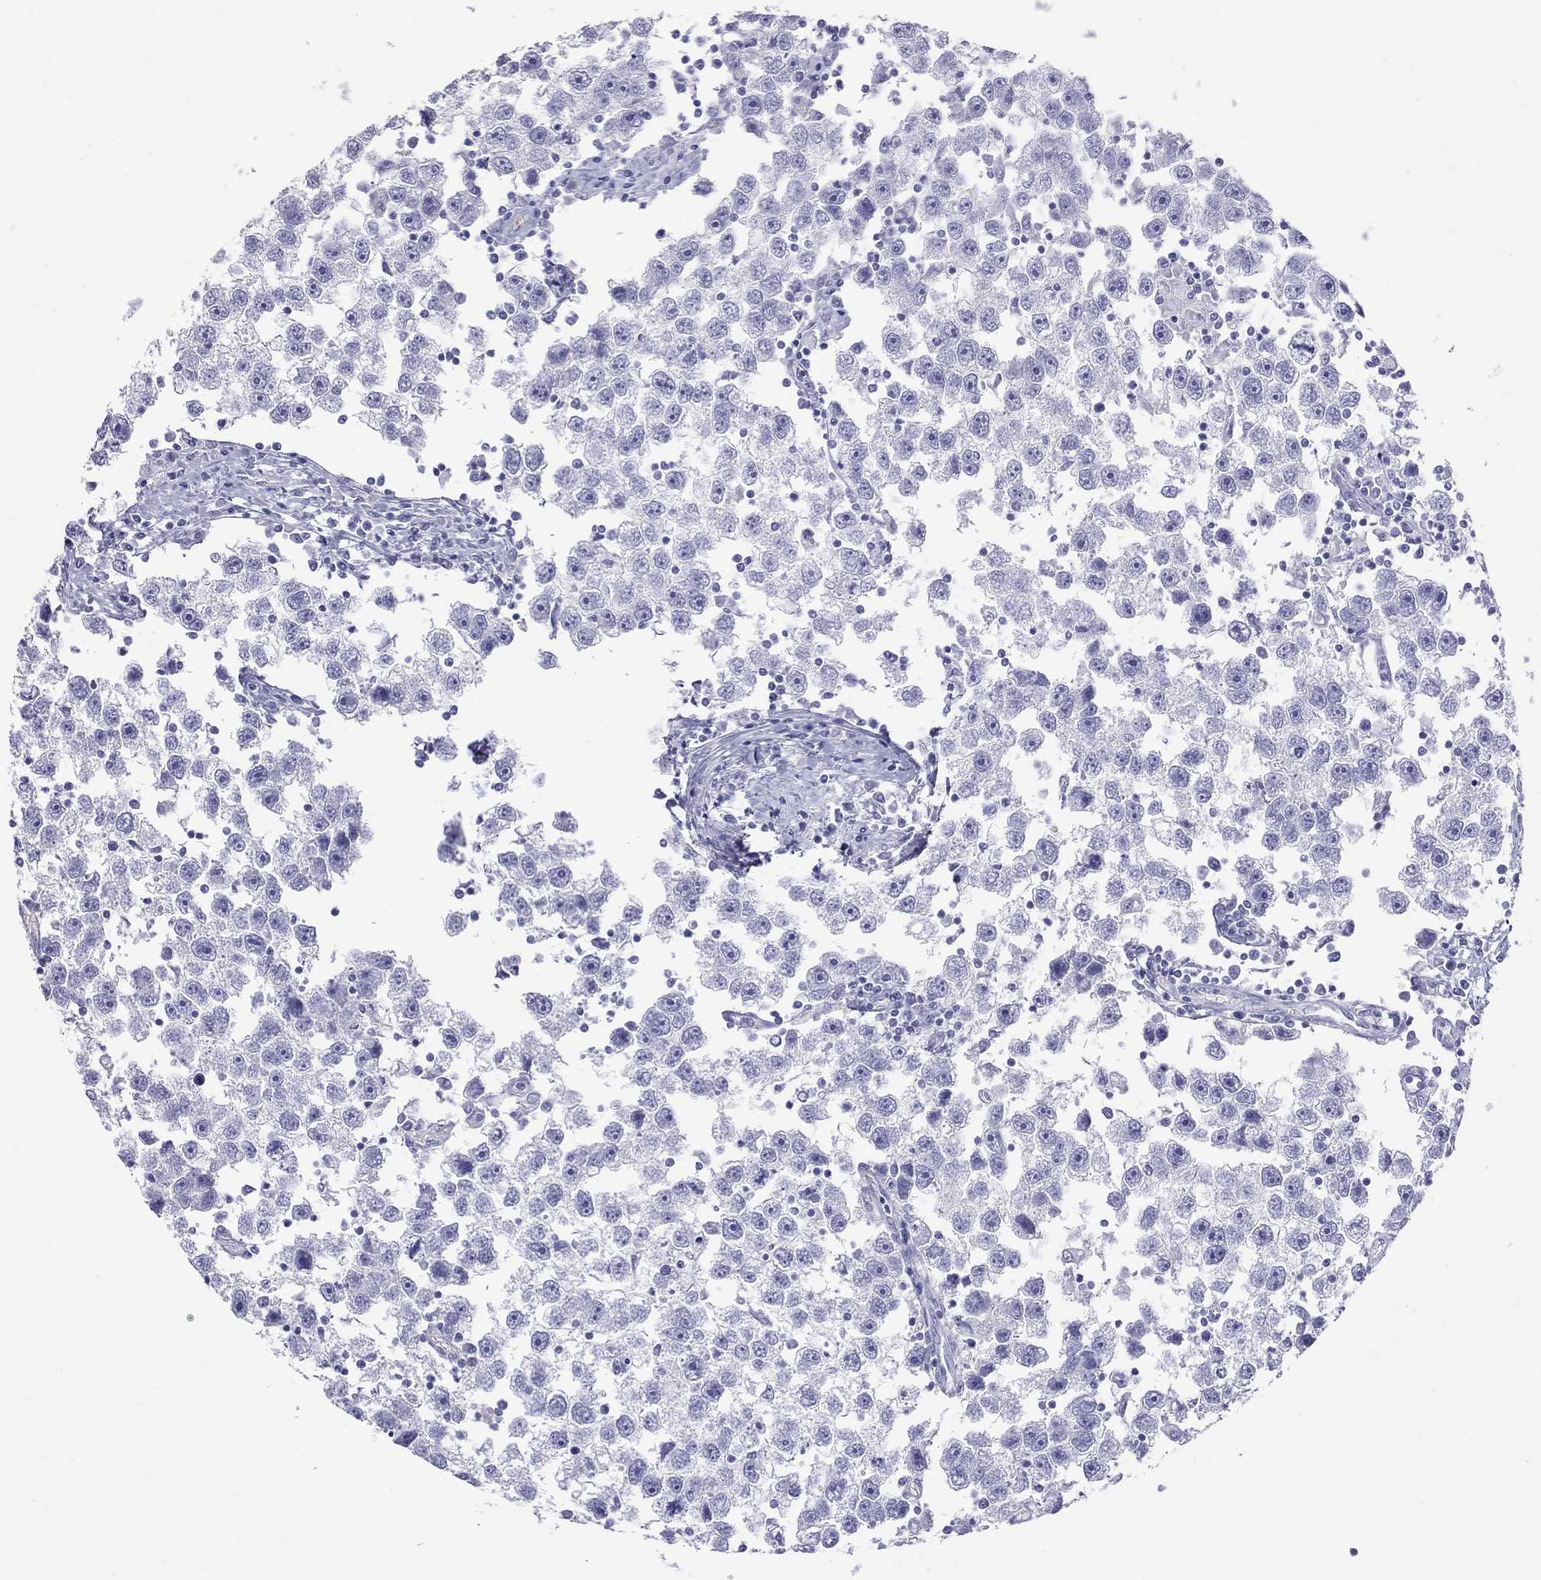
{"staining": {"intensity": "negative", "quantity": "none", "location": "none"}, "tissue": "testis cancer", "cell_type": "Tumor cells", "image_type": "cancer", "snomed": [{"axis": "morphology", "description": "Seminoma, NOS"}, {"axis": "topography", "description": "Testis"}], "caption": "Seminoma (testis) was stained to show a protein in brown. There is no significant staining in tumor cells. Nuclei are stained in blue.", "gene": "PTPRN", "patient": {"sex": "male", "age": 30}}